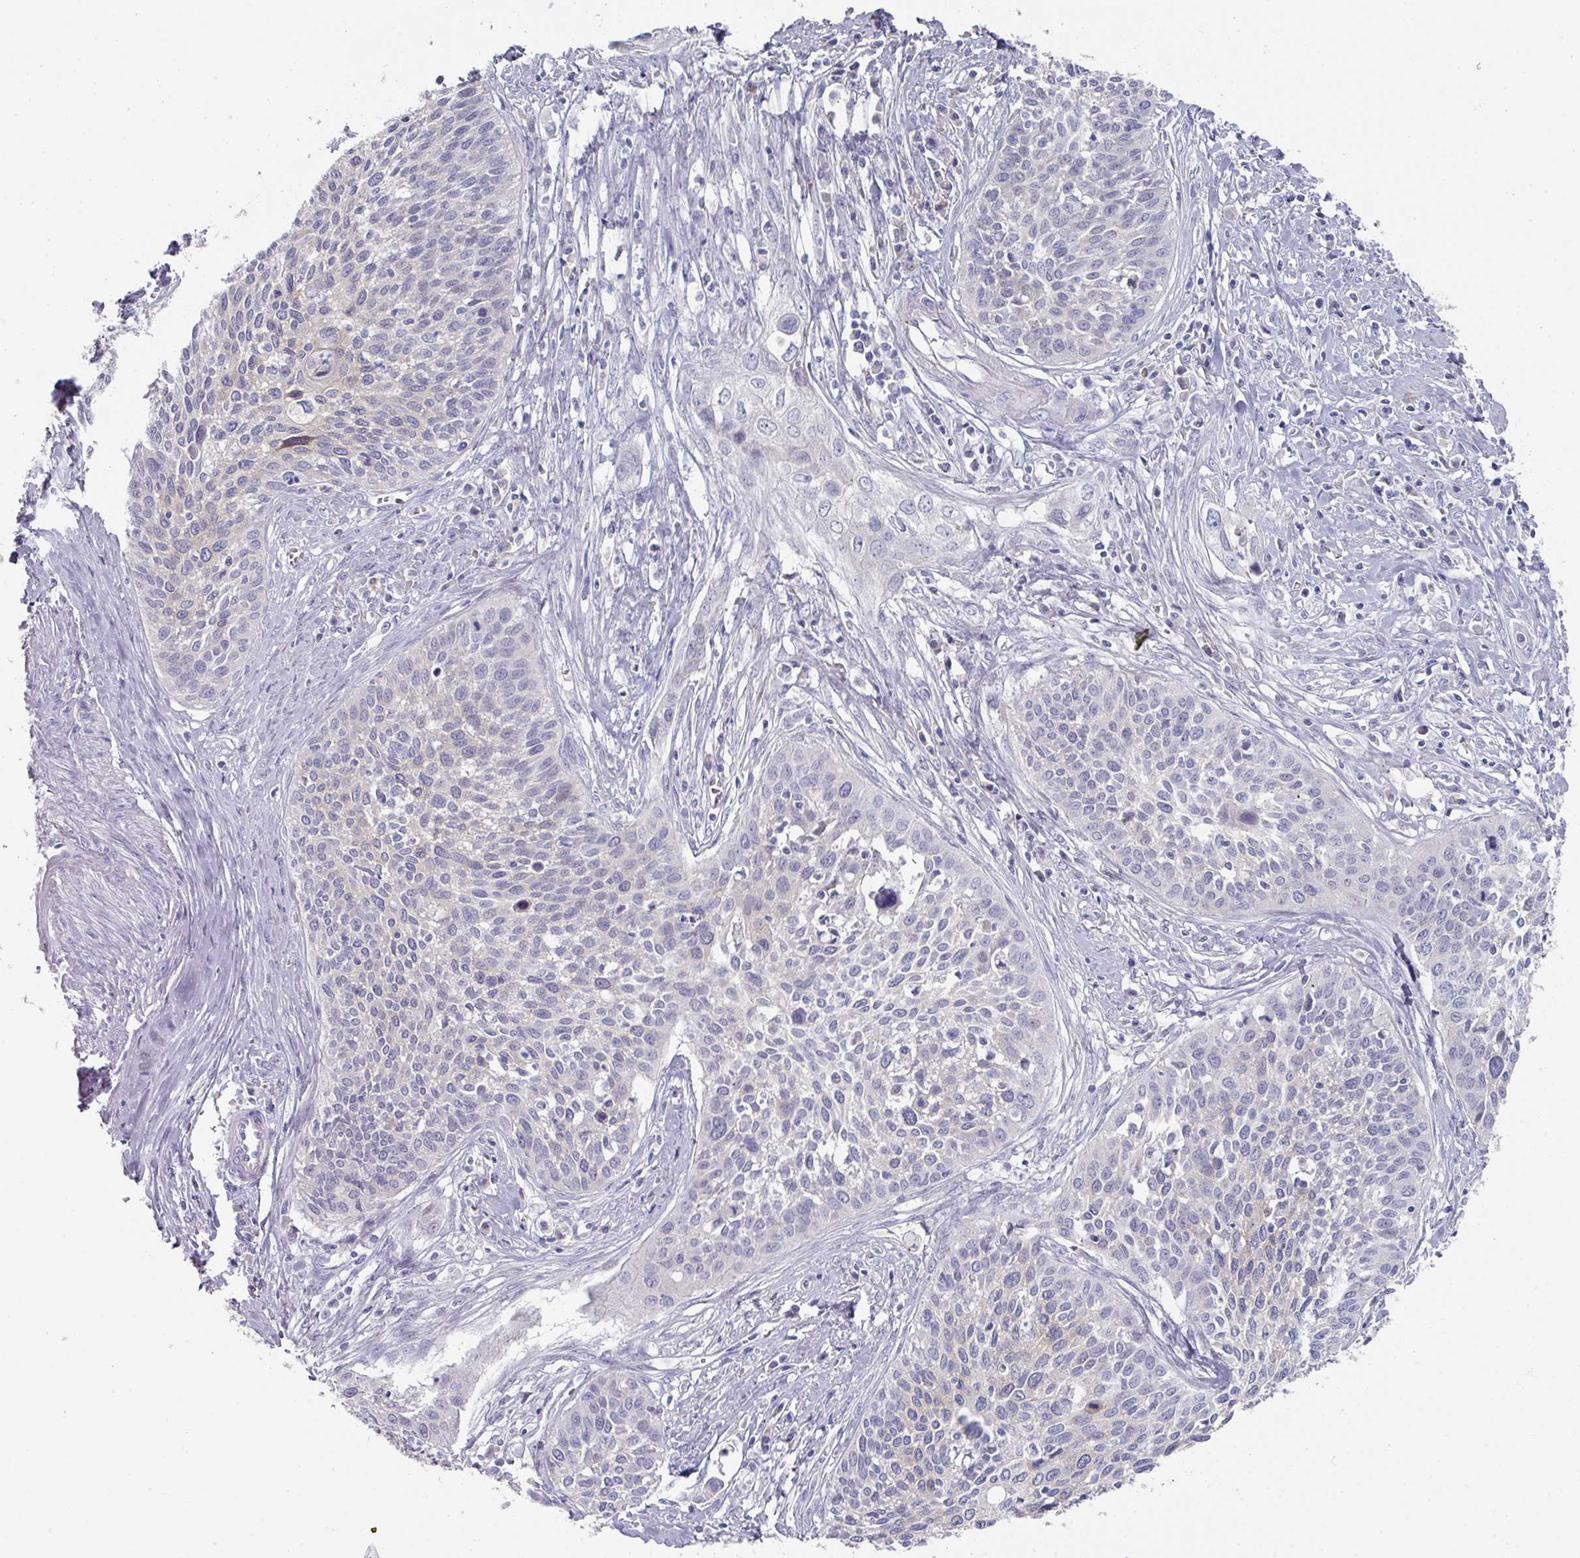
{"staining": {"intensity": "negative", "quantity": "none", "location": "none"}, "tissue": "cervical cancer", "cell_type": "Tumor cells", "image_type": "cancer", "snomed": [{"axis": "morphology", "description": "Squamous cell carcinoma, NOS"}, {"axis": "topography", "description": "Cervix"}], "caption": "Tumor cells show no significant protein staining in squamous cell carcinoma (cervical).", "gene": "NT5C1A", "patient": {"sex": "female", "age": 34}}